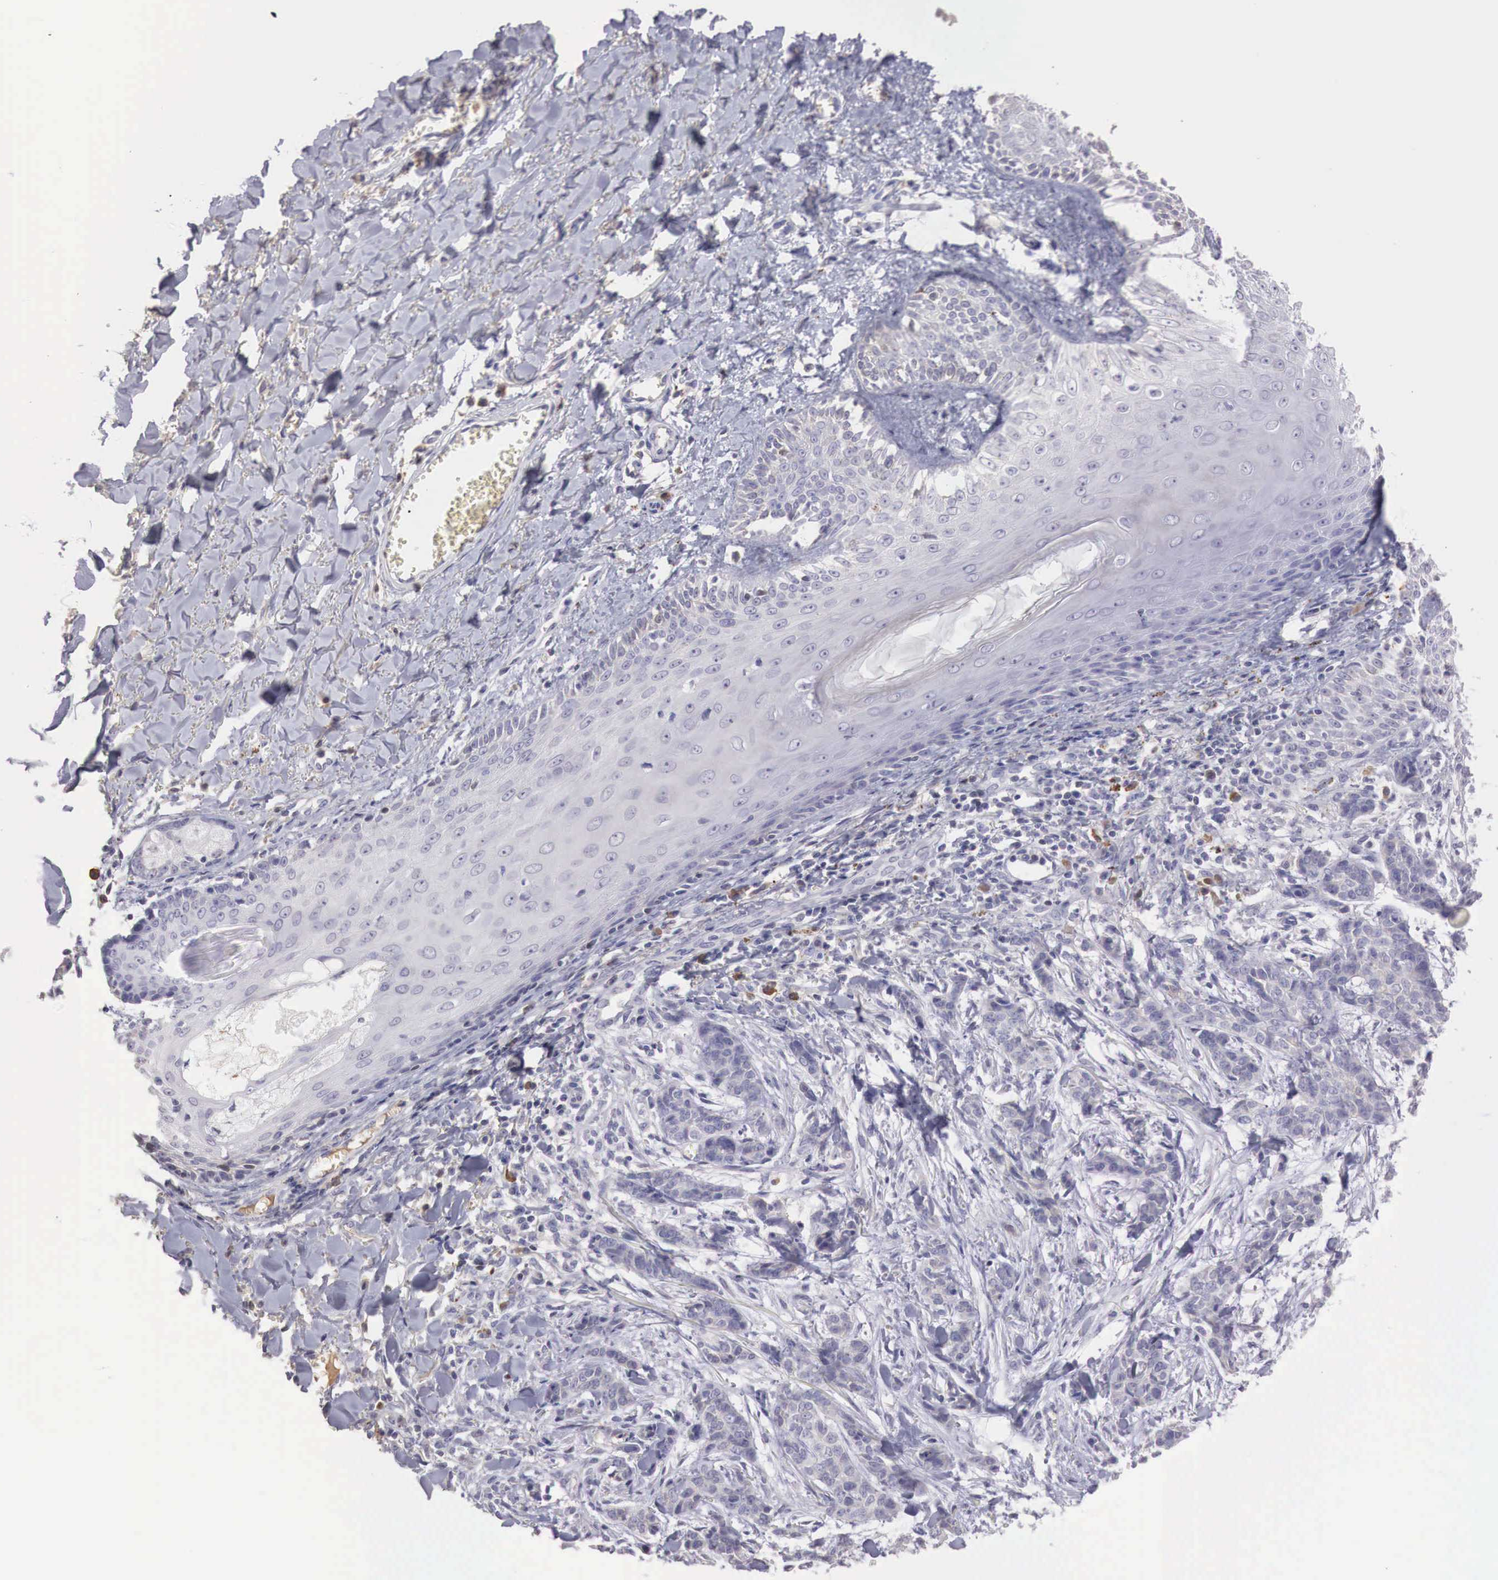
{"staining": {"intensity": "negative", "quantity": "none", "location": "none"}, "tissue": "skin cancer", "cell_type": "Tumor cells", "image_type": "cancer", "snomed": [{"axis": "morphology", "description": "Normal tissue, NOS"}, {"axis": "morphology", "description": "Basal cell carcinoma"}, {"axis": "topography", "description": "Skin"}], "caption": "This photomicrograph is of skin cancer stained with IHC to label a protein in brown with the nuclei are counter-stained blue. There is no positivity in tumor cells.", "gene": "XPNPEP2", "patient": {"sex": "female", "age": 65}}